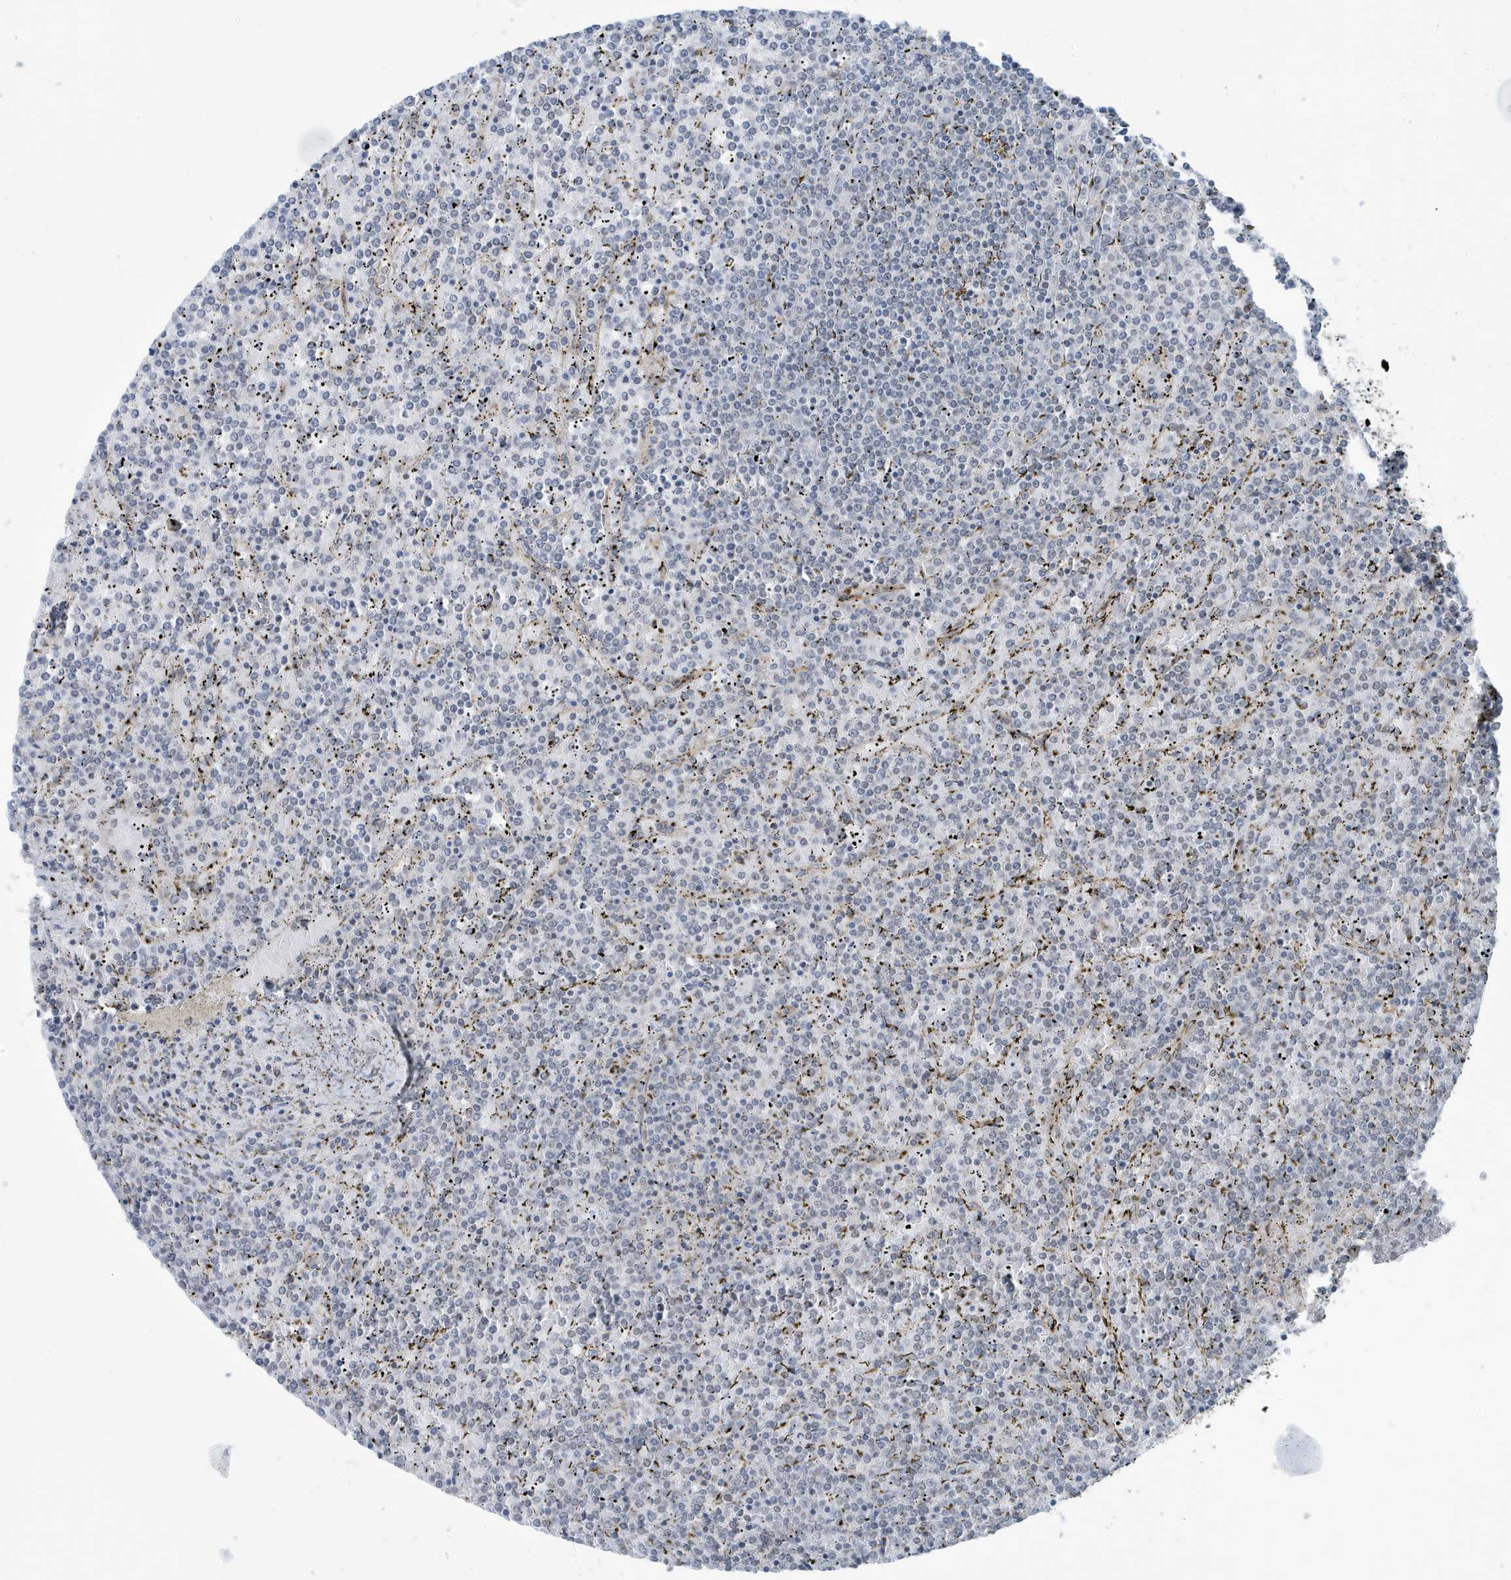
{"staining": {"intensity": "negative", "quantity": "none", "location": "none"}, "tissue": "lymphoma", "cell_type": "Tumor cells", "image_type": "cancer", "snomed": [{"axis": "morphology", "description": "Malignant lymphoma, non-Hodgkin's type, Low grade"}, {"axis": "topography", "description": "Spleen"}], "caption": "An IHC image of lymphoma is shown. There is no staining in tumor cells of lymphoma.", "gene": "CHCHD4", "patient": {"sex": "female", "age": 19}}